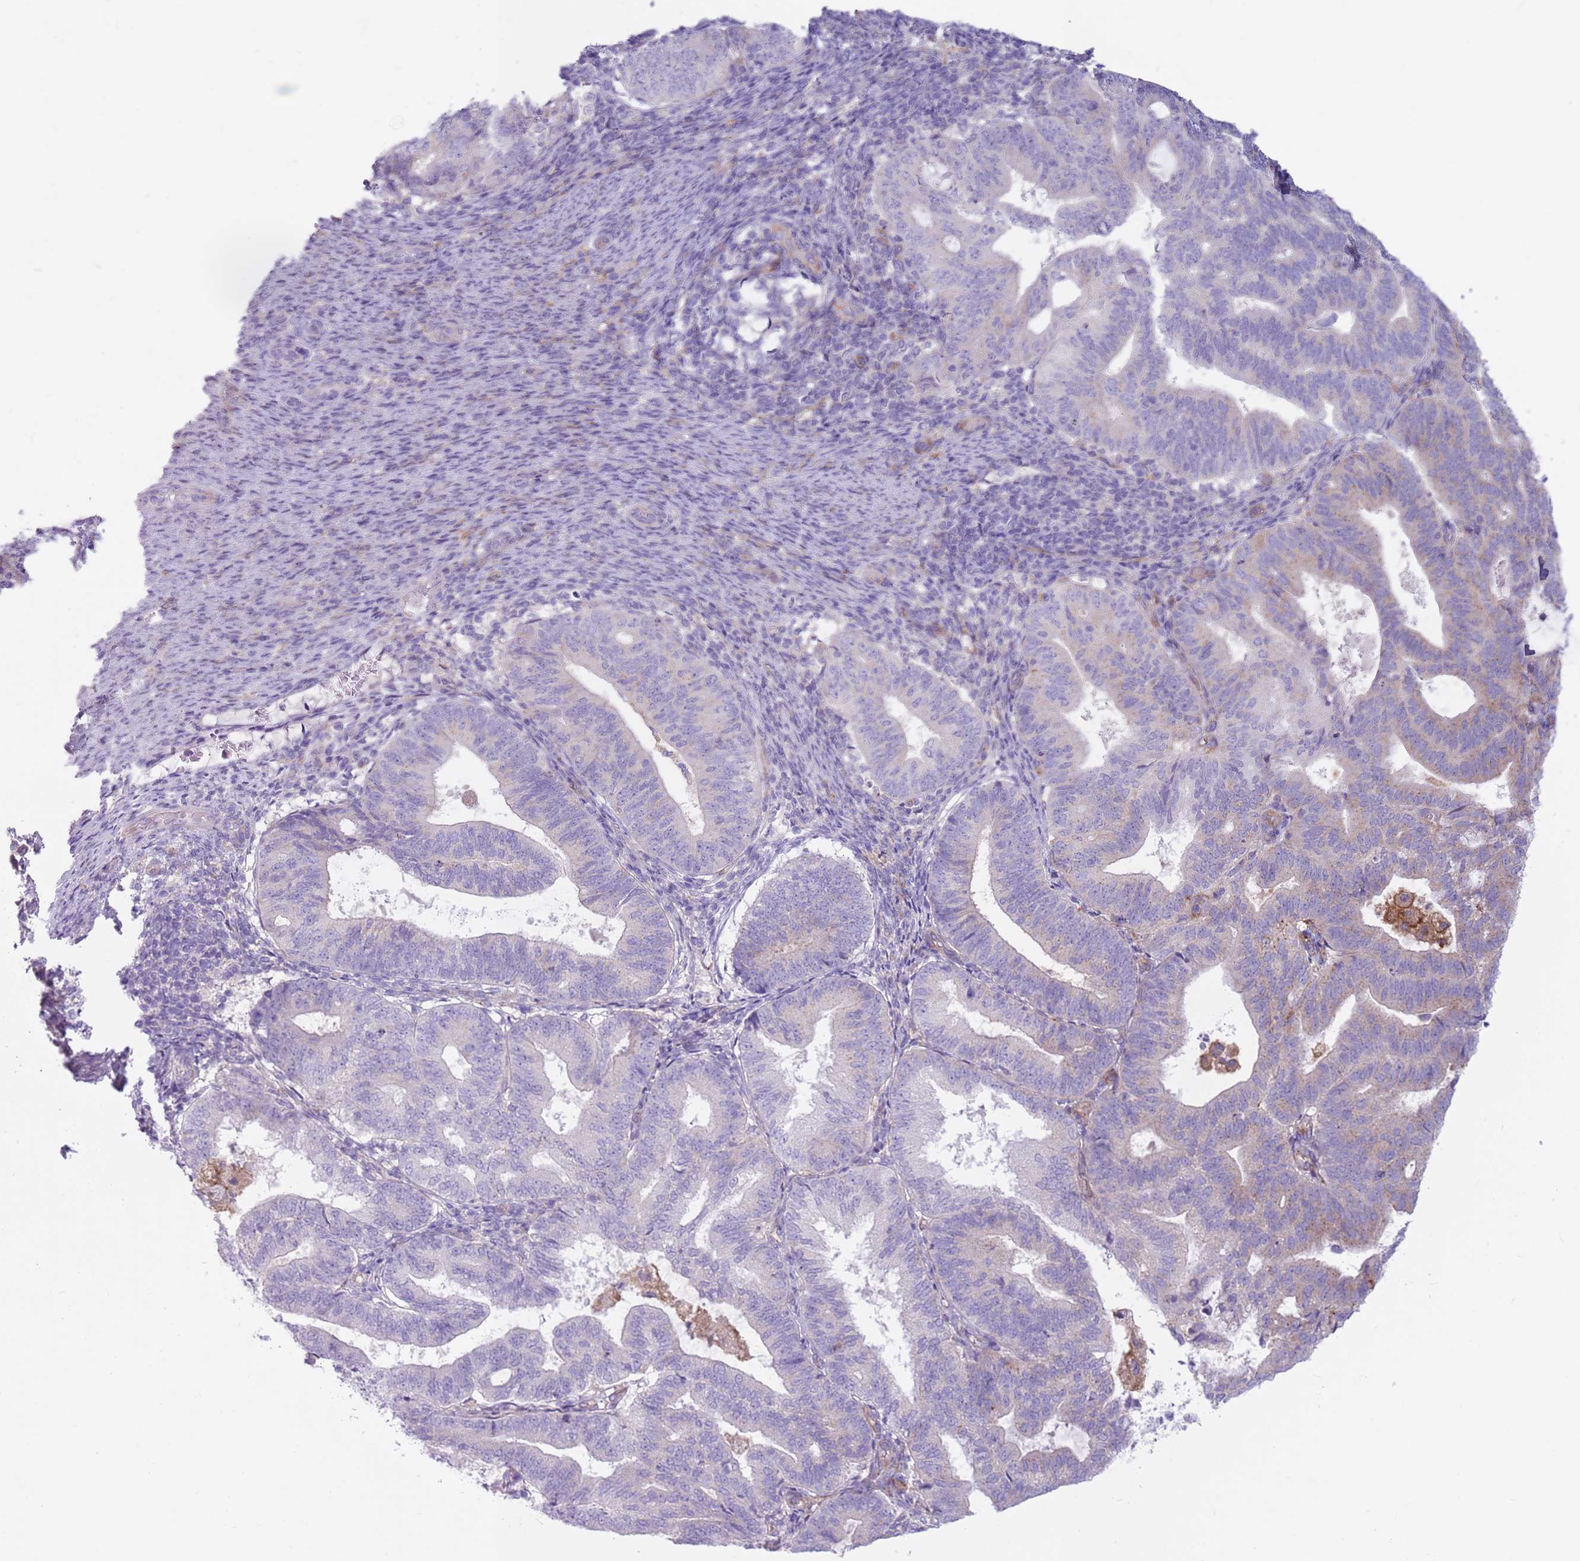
{"staining": {"intensity": "weak", "quantity": "<25%", "location": "cytoplasmic/membranous"}, "tissue": "endometrial cancer", "cell_type": "Tumor cells", "image_type": "cancer", "snomed": [{"axis": "morphology", "description": "Adenocarcinoma, NOS"}, {"axis": "topography", "description": "Endometrium"}], "caption": "Protein analysis of endometrial cancer reveals no significant positivity in tumor cells.", "gene": "SNX6", "patient": {"sex": "female", "age": 70}}